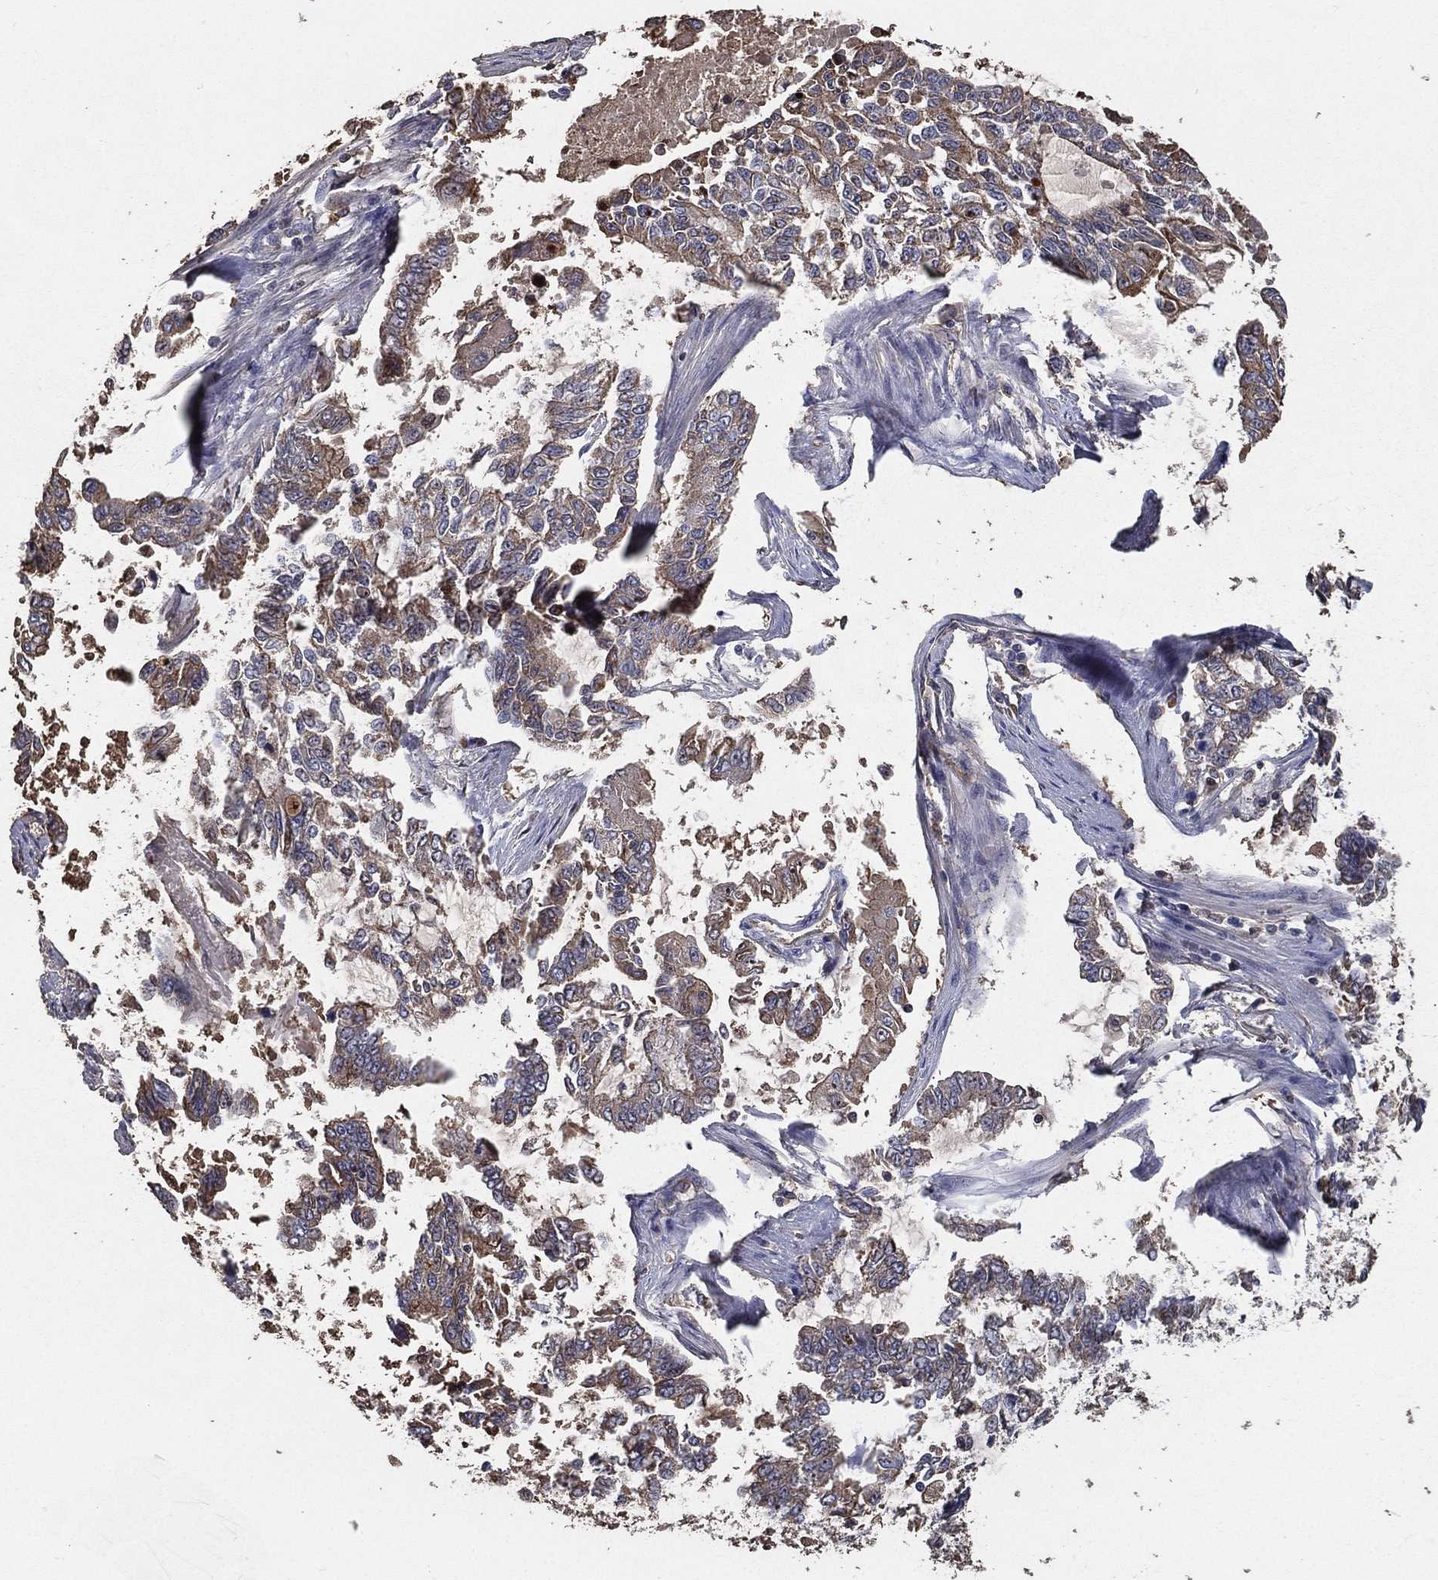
{"staining": {"intensity": "weak", "quantity": ">75%", "location": "cytoplasmic/membranous"}, "tissue": "endometrial cancer", "cell_type": "Tumor cells", "image_type": "cancer", "snomed": [{"axis": "morphology", "description": "Adenocarcinoma, NOS"}, {"axis": "topography", "description": "Uterus"}], "caption": "Brown immunohistochemical staining in endometrial adenocarcinoma exhibits weak cytoplasmic/membranous staining in approximately >75% of tumor cells. Using DAB (brown) and hematoxylin (blue) stains, captured at high magnification using brightfield microscopy.", "gene": "EFNA1", "patient": {"sex": "female", "age": 59}}